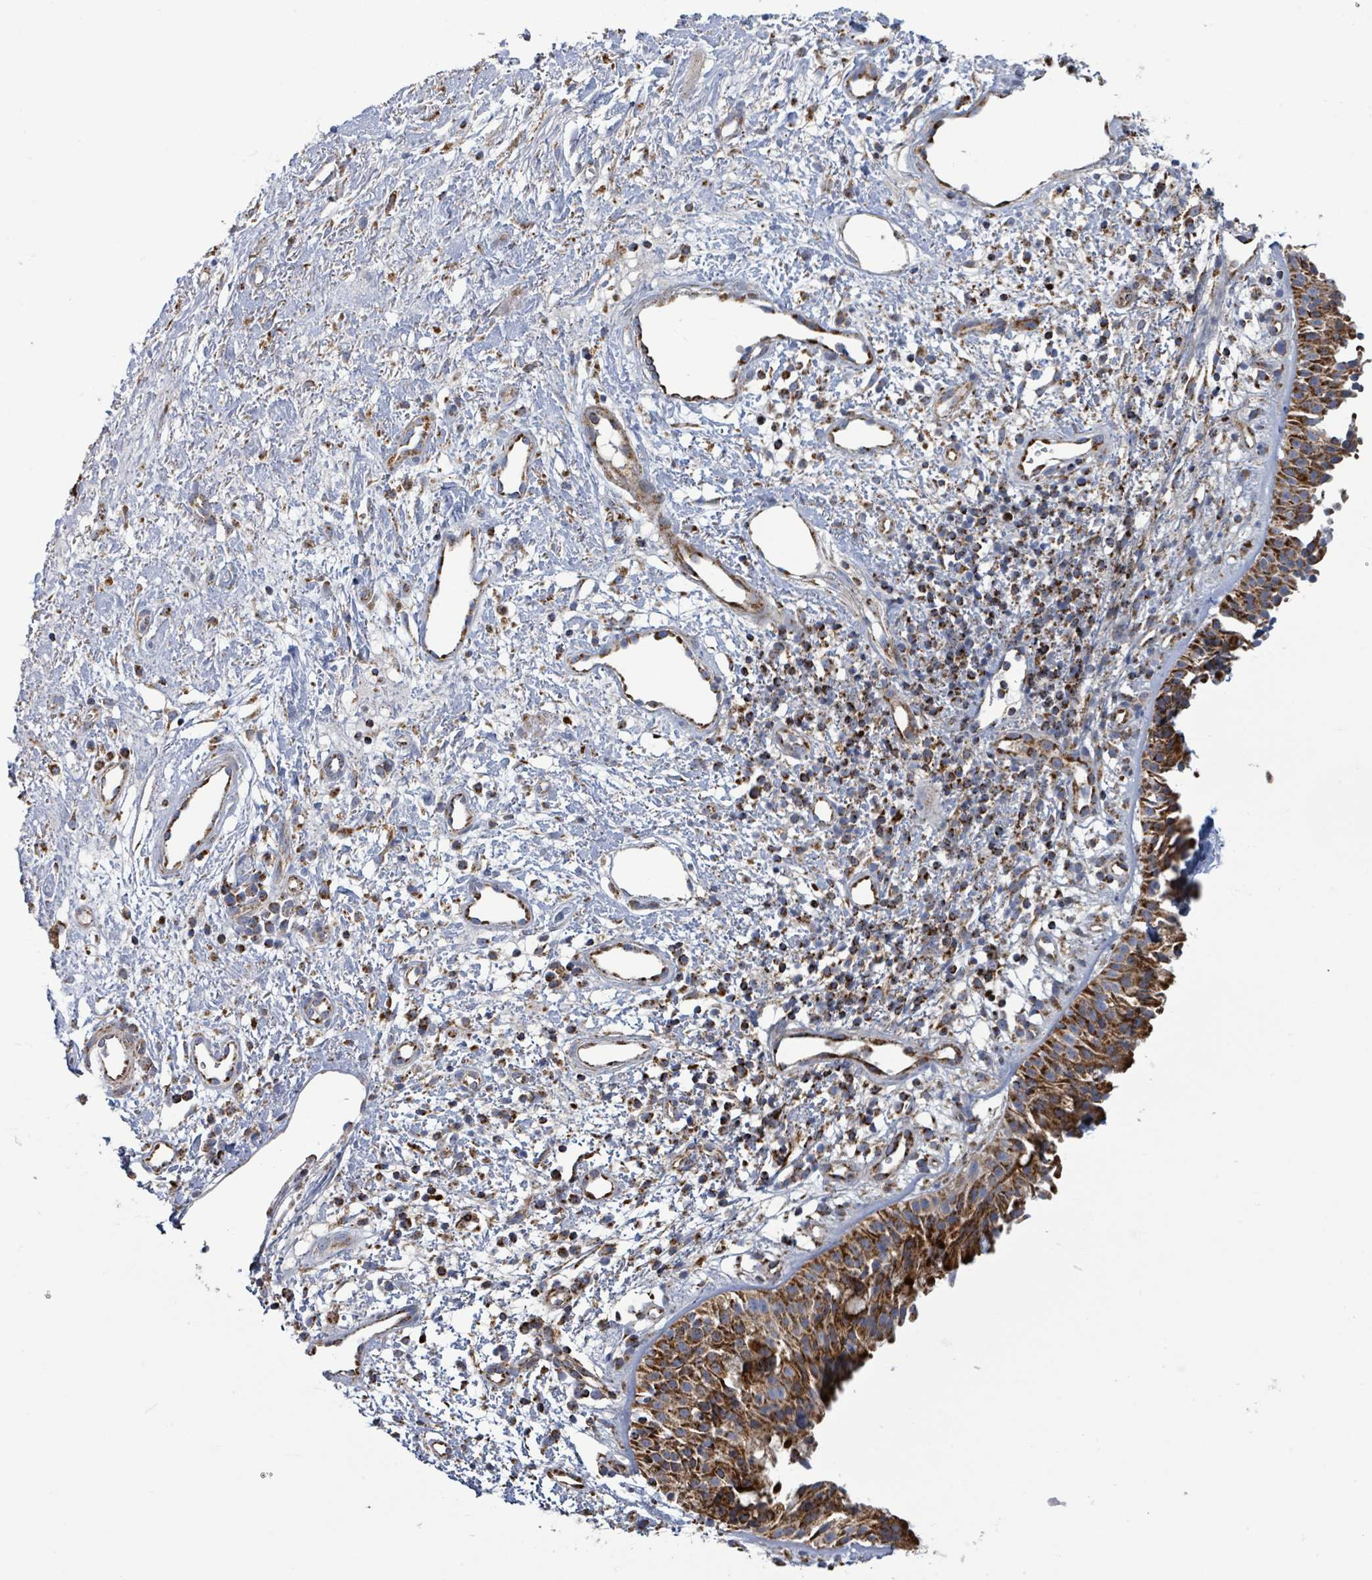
{"staining": {"intensity": "strong", "quantity": ">75%", "location": "cytoplasmic/membranous"}, "tissue": "nasopharynx", "cell_type": "Respiratory epithelial cells", "image_type": "normal", "snomed": [{"axis": "morphology", "description": "Normal tissue, NOS"}, {"axis": "topography", "description": "Cartilage tissue"}, {"axis": "topography", "description": "Nasopharynx"}, {"axis": "topography", "description": "Thyroid gland"}], "caption": "DAB immunohistochemical staining of unremarkable human nasopharynx demonstrates strong cytoplasmic/membranous protein expression in approximately >75% of respiratory epithelial cells.", "gene": "SUCLG2", "patient": {"sex": "male", "age": 63}}